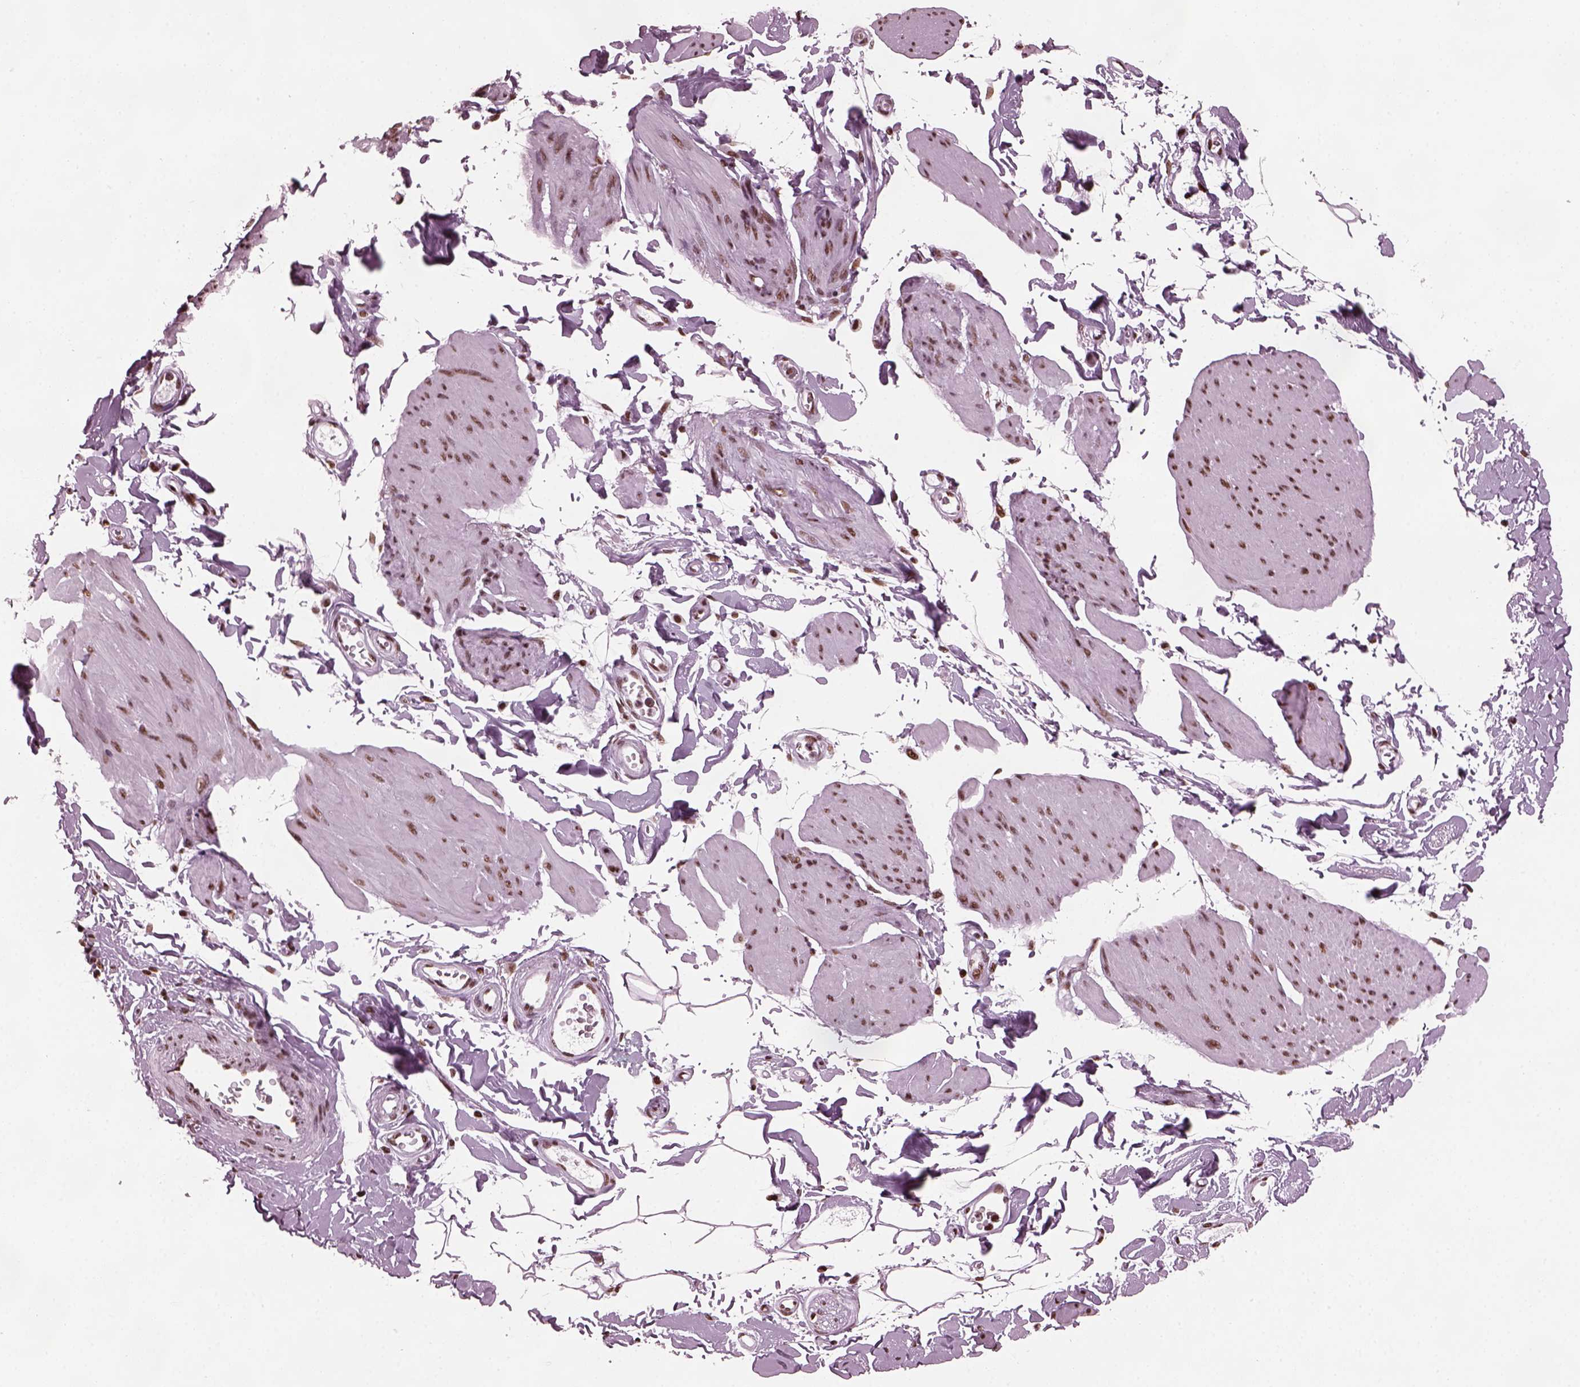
{"staining": {"intensity": "moderate", "quantity": ">75%", "location": "nuclear"}, "tissue": "smooth muscle", "cell_type": "Smooth muscle cells", "image_type": "normal", "snomed": [{"axis": "morphology", "description": "Normal tissue, NOS"}, {"axis": "topography", "description": "Adipose tissue"}, {"axis": "topography", "description": "Smooth muscle"}, {"axis": "topography", "description": "Peripheral nerve tissue"}], "caption": "Smooth muscle cells show medium levels of moderate nuclear expression in approximately >75% of cells in unremarkable smooth muscle.", "gene": "CBFA2T3", "patient": {"sex": "male", "age": 83}}